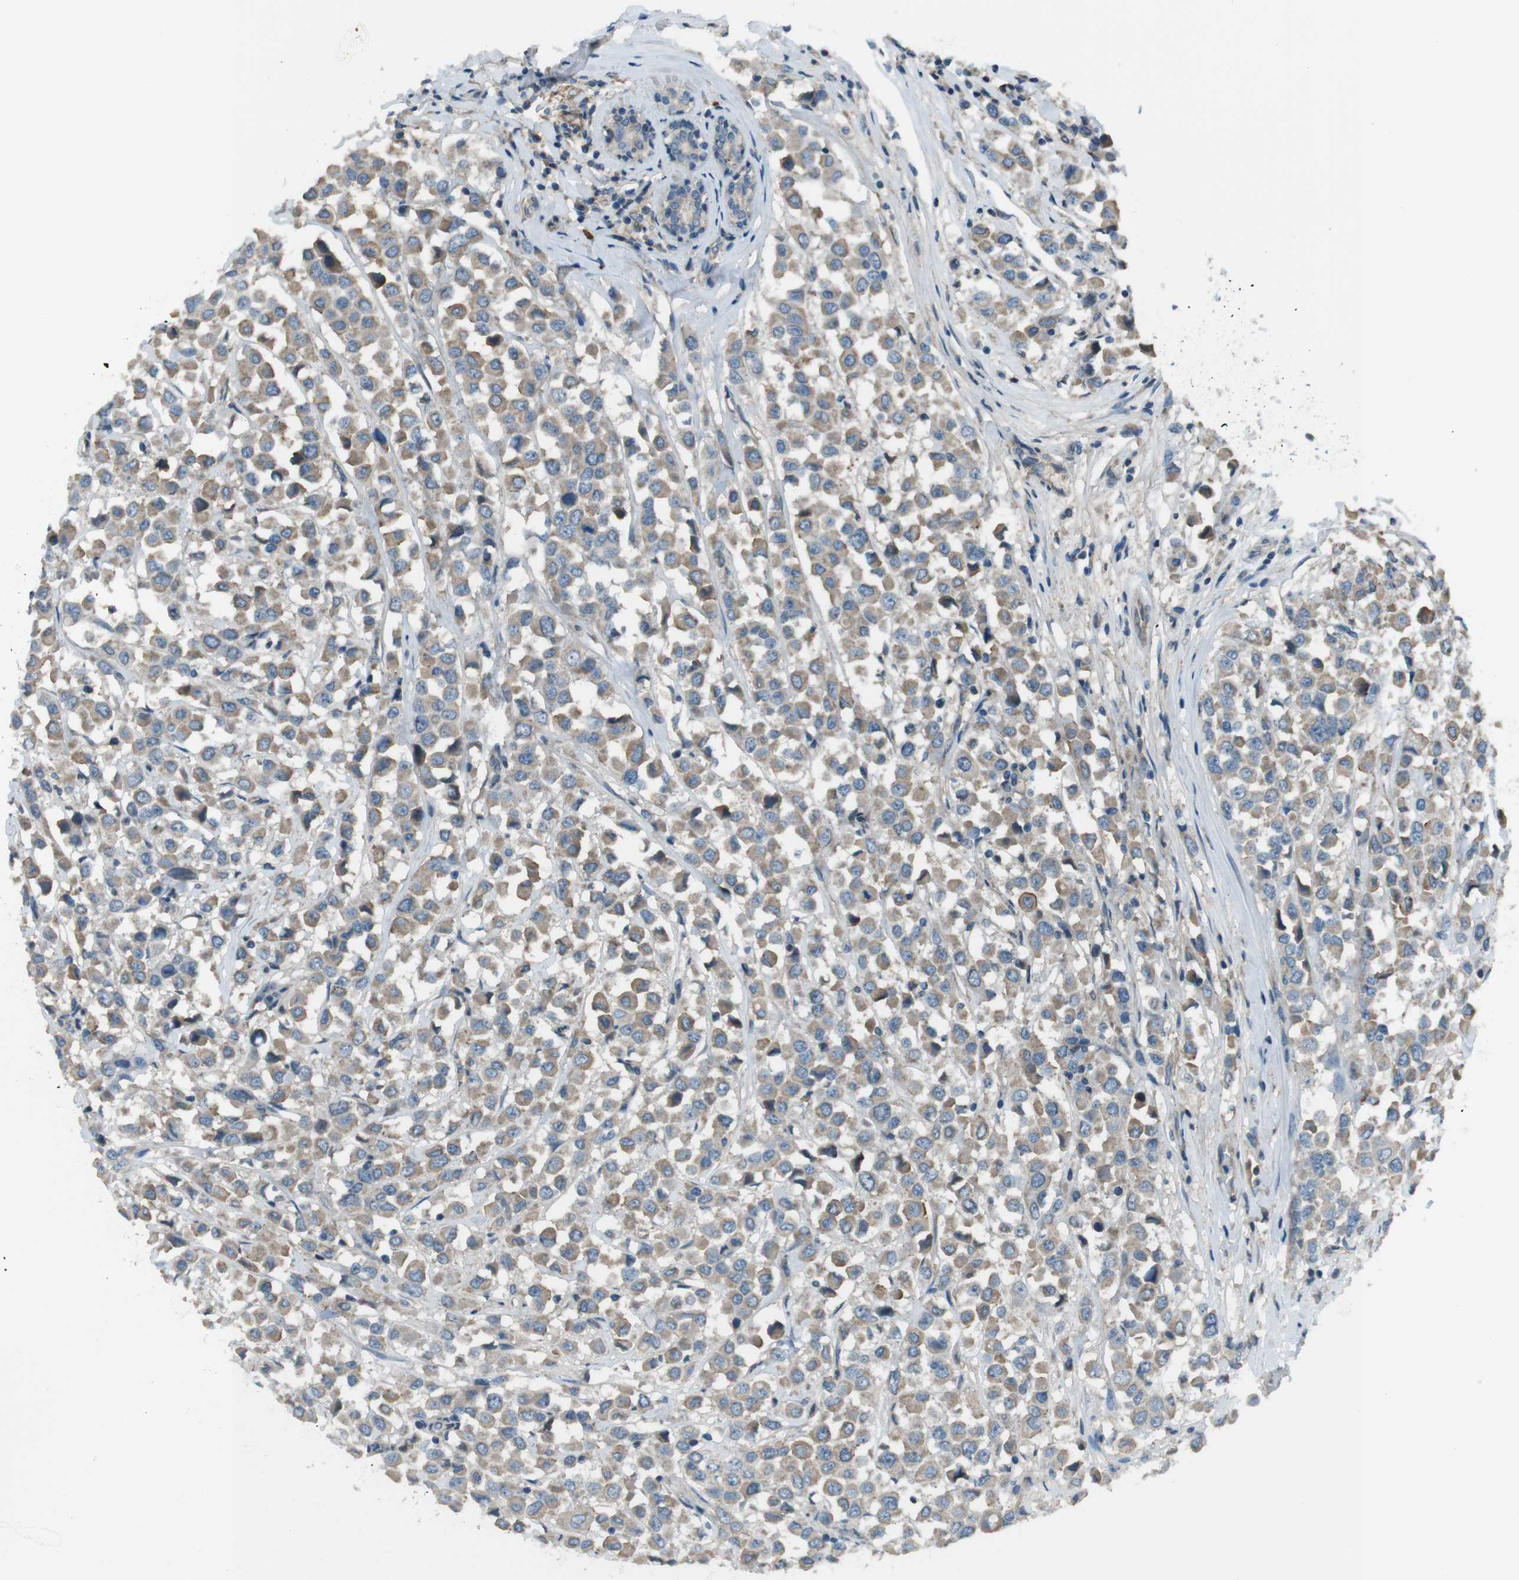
{"staining": {"intensity": "weak", "quantity": ">75%", "location": "cytoplasmic/membranous"}, "tissue": "breast cancer", "cell_type": "Tumor cells", "image_type": "cancer", "snomed": [{"axis": "morphology", "description": "Duct carcinoma"}, {"axis": "topography", "description": "Breast"}], "caption": "Immunohistochemistry (IHC) of breast cancer (infiltrating ductal carcinoma) shows low levels of weak cytoplasmic/membranous staining in about >75% of tumor cells.", "gene": "TIAM2", "patient": {"sex": "female", "age": 61}}